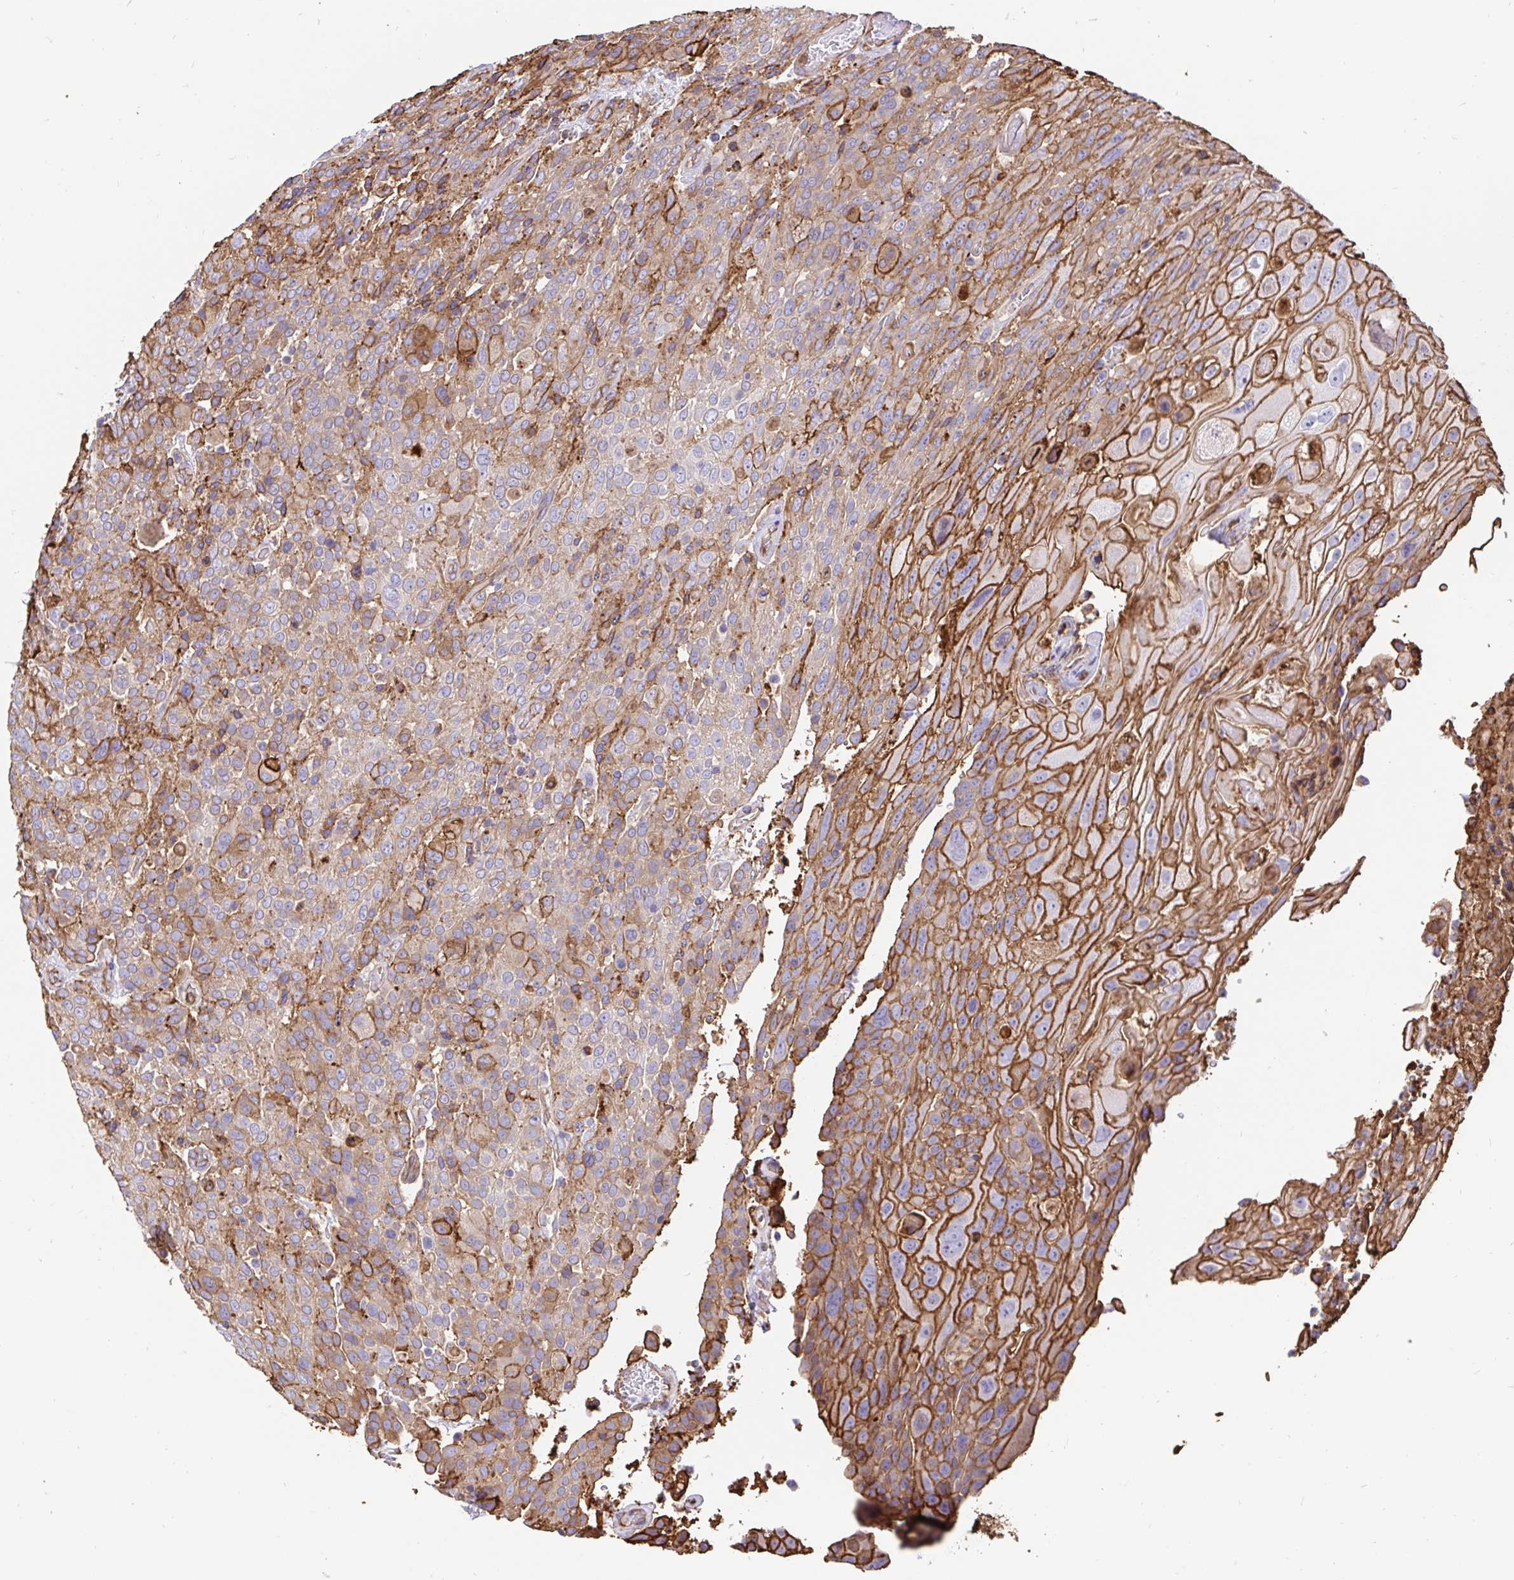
{"staining": {"intensity": "moderate", "quantity": "25%-75%", "location": "cytoplasmic/membranous"}, "tissue": "urothelial cancer", "cell_type": "Tumor cells", "image_type": "cancer", "snomed": [{"axis": "morphology", "description": "Urothelial carcinoma, High grade"}, {"axis": "topography", "description": "Urinary bladder"}], "caption": "Urothelial cancer stained for a protein (brown) exhibits moderate cytoplasmic/membranous positive positivity in approximately 25%-75% of tumor cells.", "gene": "ANXA2", "patient": {"sex": "female", "age": 70}}